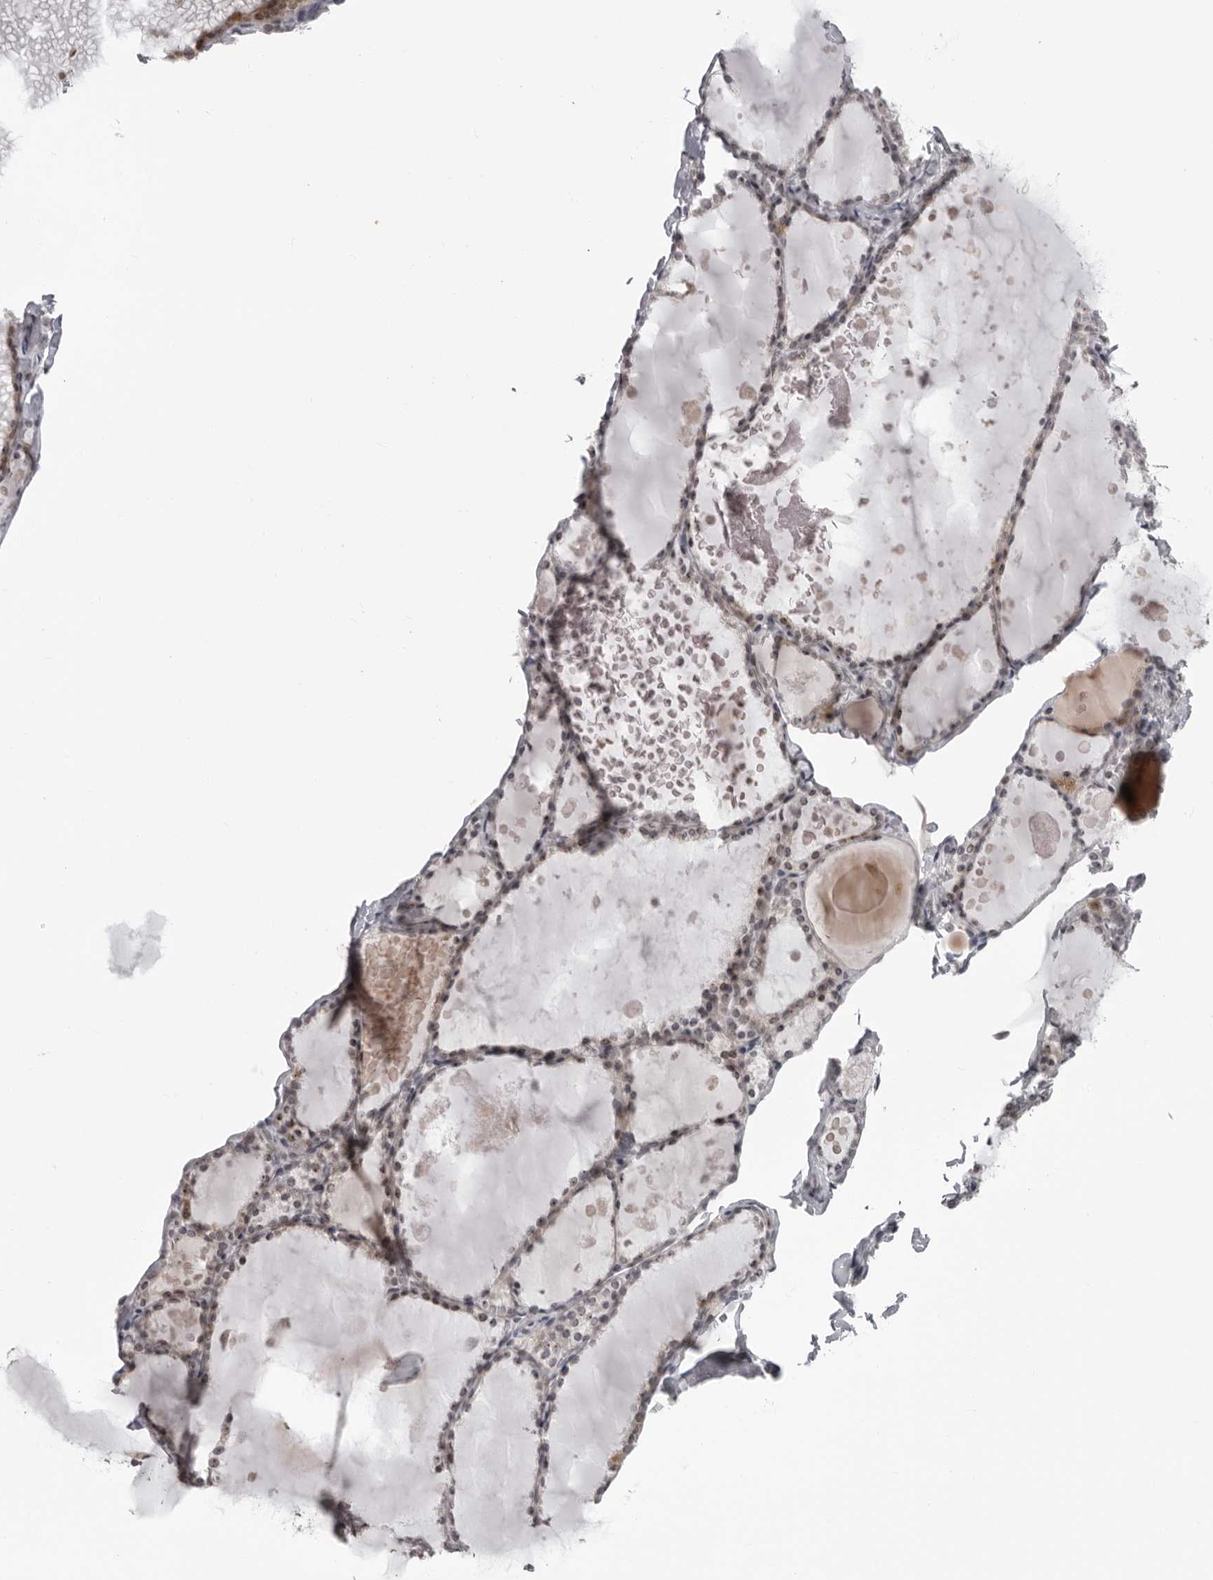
{"staining": {"intensity": "weak", "quantity": "25%-75%", "location": "nuclear"}, "tissue": "thyroid gland", "cell_type": "Glandular cells", "image_type": "normal", "snomed": [{"axis": "morphology", "description": "Normal tissue, NOS"}, {"axis": "topography", "description": "Thyroid gland"}], "caption": "A brown stain highlights weak nuclear staining of a protein in glandular cells of benign human thyroid gland.", "gene": "HELZ", "patient": {"sex": "male", "age": 56}}